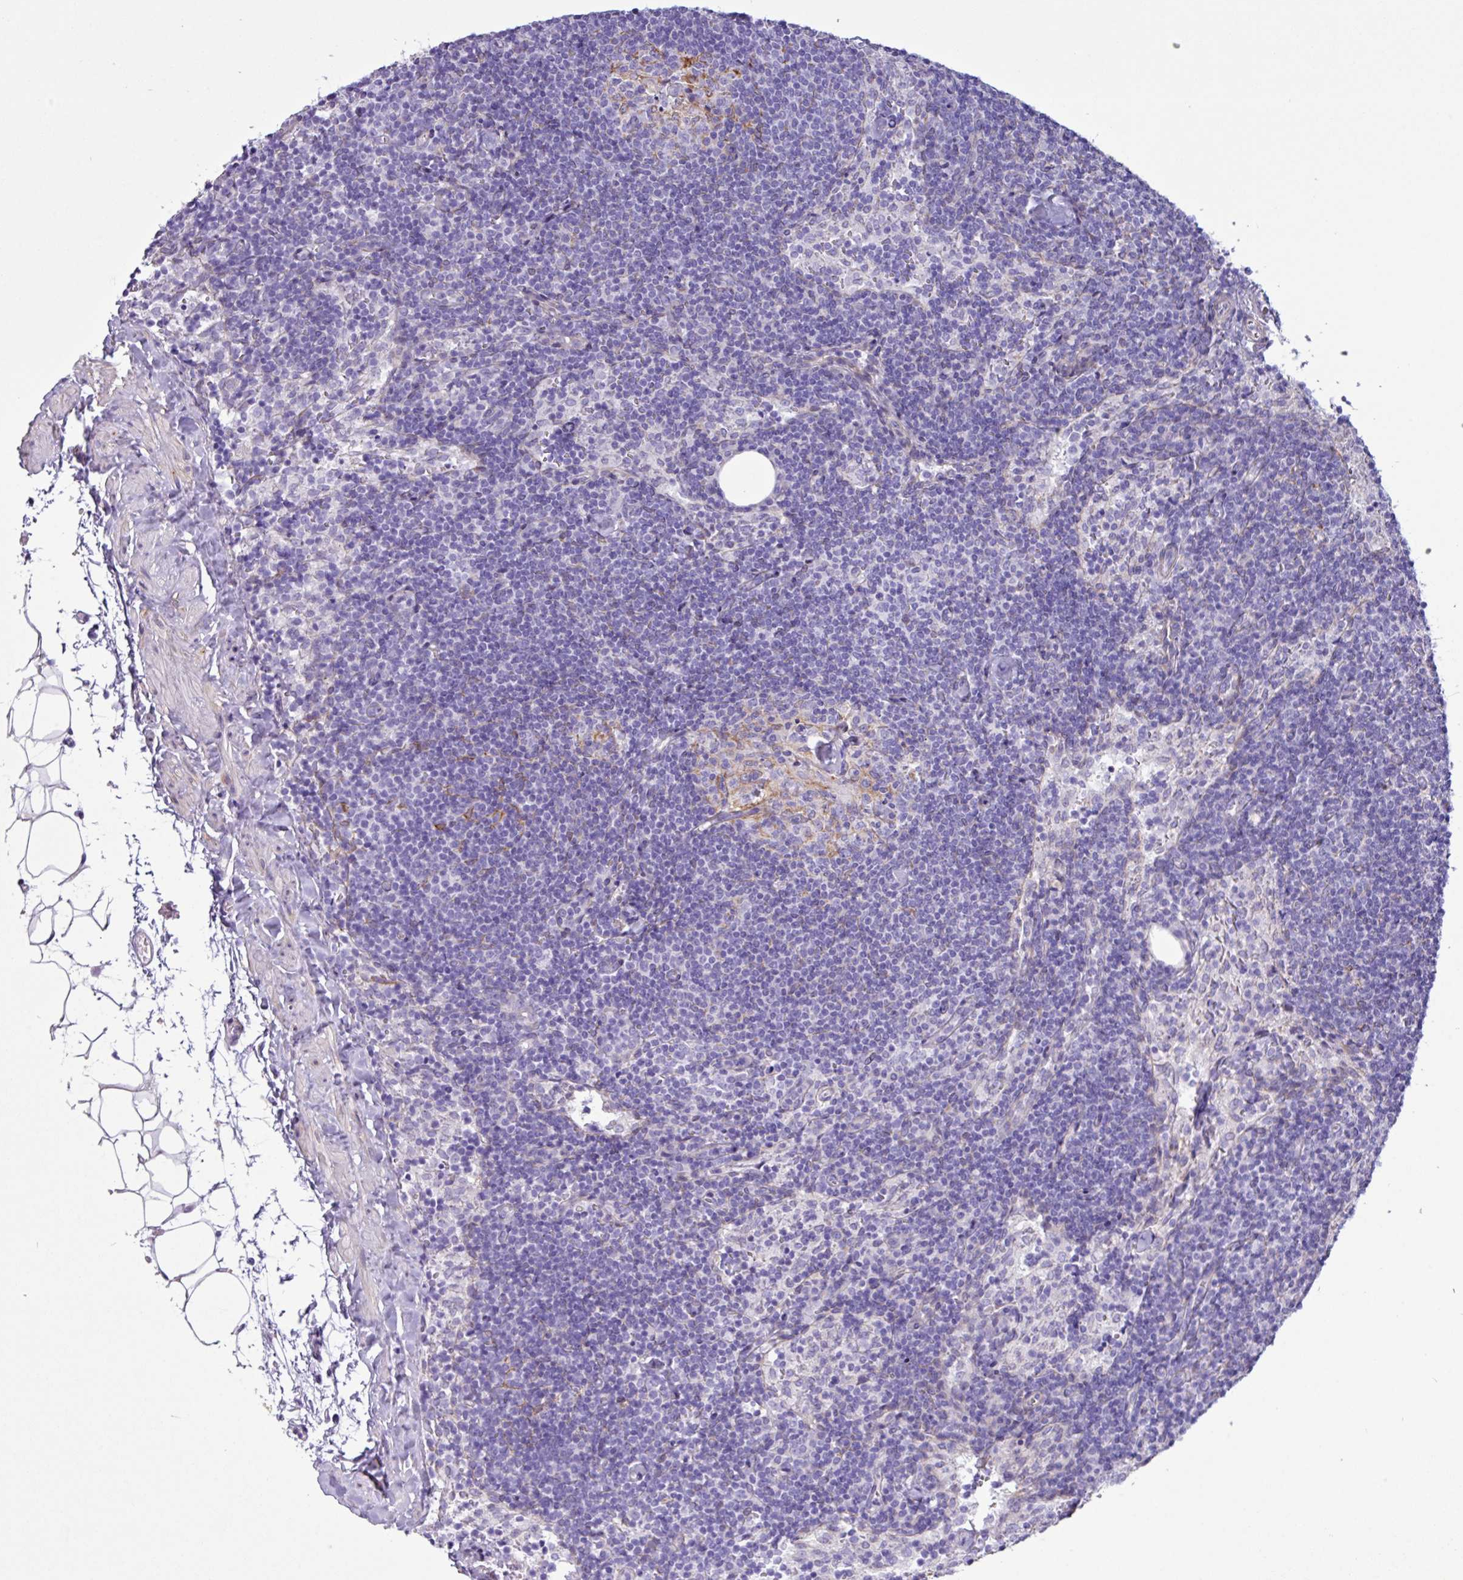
{"staining": {"intensity": "moderate", "quantity": "<25%", "location": "cytoplasmic/membranous"}, "tissue": "lymph node", "cell_type": "Germinal center cells", "image_type": "normal", "snomed": [{"axis": "morphology", "description": "Normal tissue, NOS"}, {"axis": "topography", "description": "Lymph node"}], "caption": "Immunohistochemistry image of unremarkable lymph node: lymph node stained using IHC reveals low levels of moderate protein expression localized specifically in the cytoplasmic/membranous of germinal center cells, appearing as a cytoplasmic/membranous brown color.", "gene": "SLC38A1", "patient": {"sex": "female", "age": 52}}